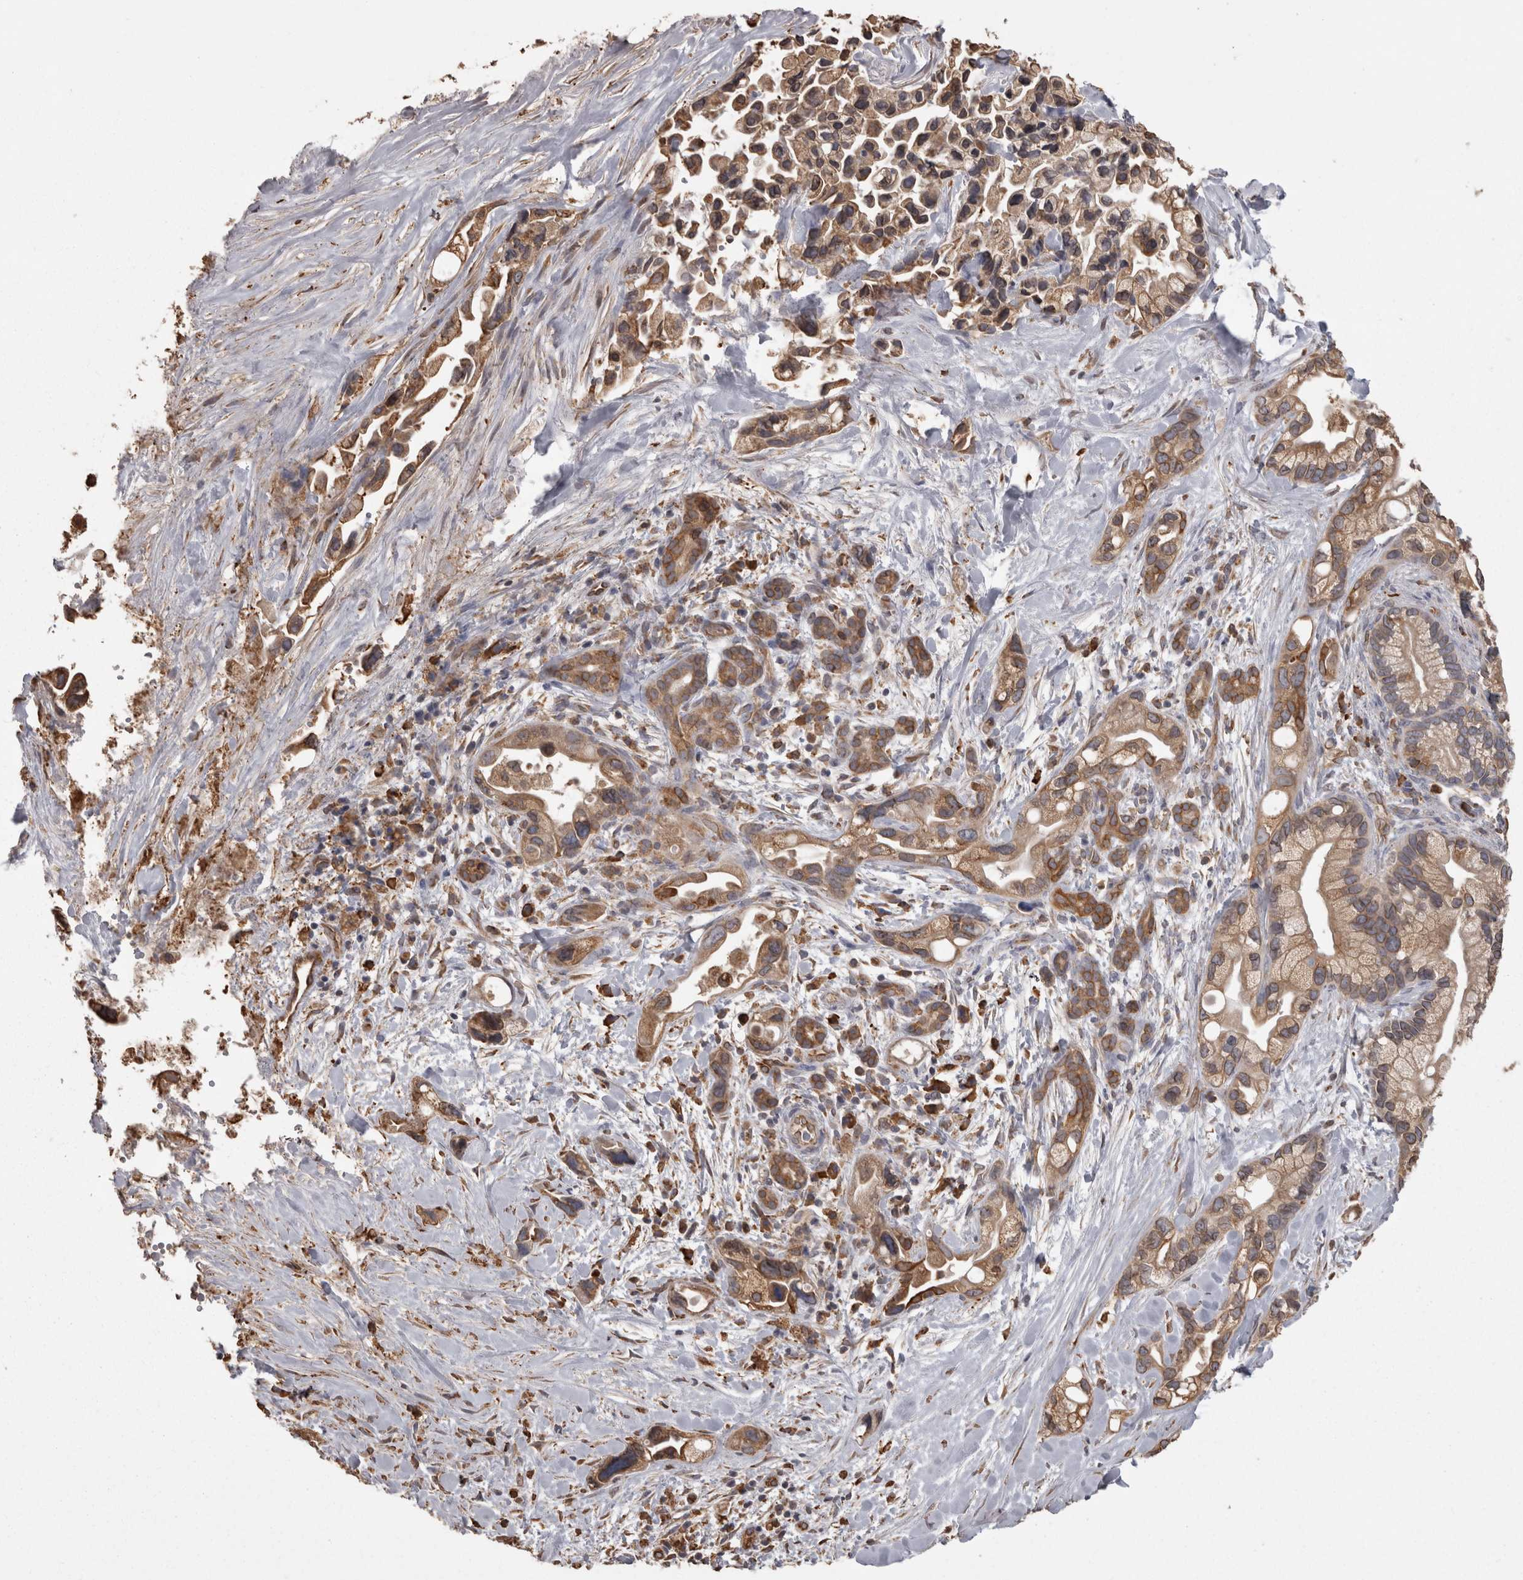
{"staining": {"intensity": "moderate", "quantity": ">75%", "location": "cytoplasmic/membranous"}, "tissue": "pancreatic cancer", "cell_type": "Tumor cells", "image_type": "cancer", "snomed": [{"axis": "morphology", "description": "Adenocarcinoma, NOS"}, {"axis": "topography", "description": "Pancreas"}], "caption": "Immunohistochemical staining of human pancreatic adenocarcinoma displays medium levels of moderate cytoplasmic/membranous protein staining in about >75% of tumor cells.", "gene": "PON2", "patient": {"sex": "female", "age": 77}}